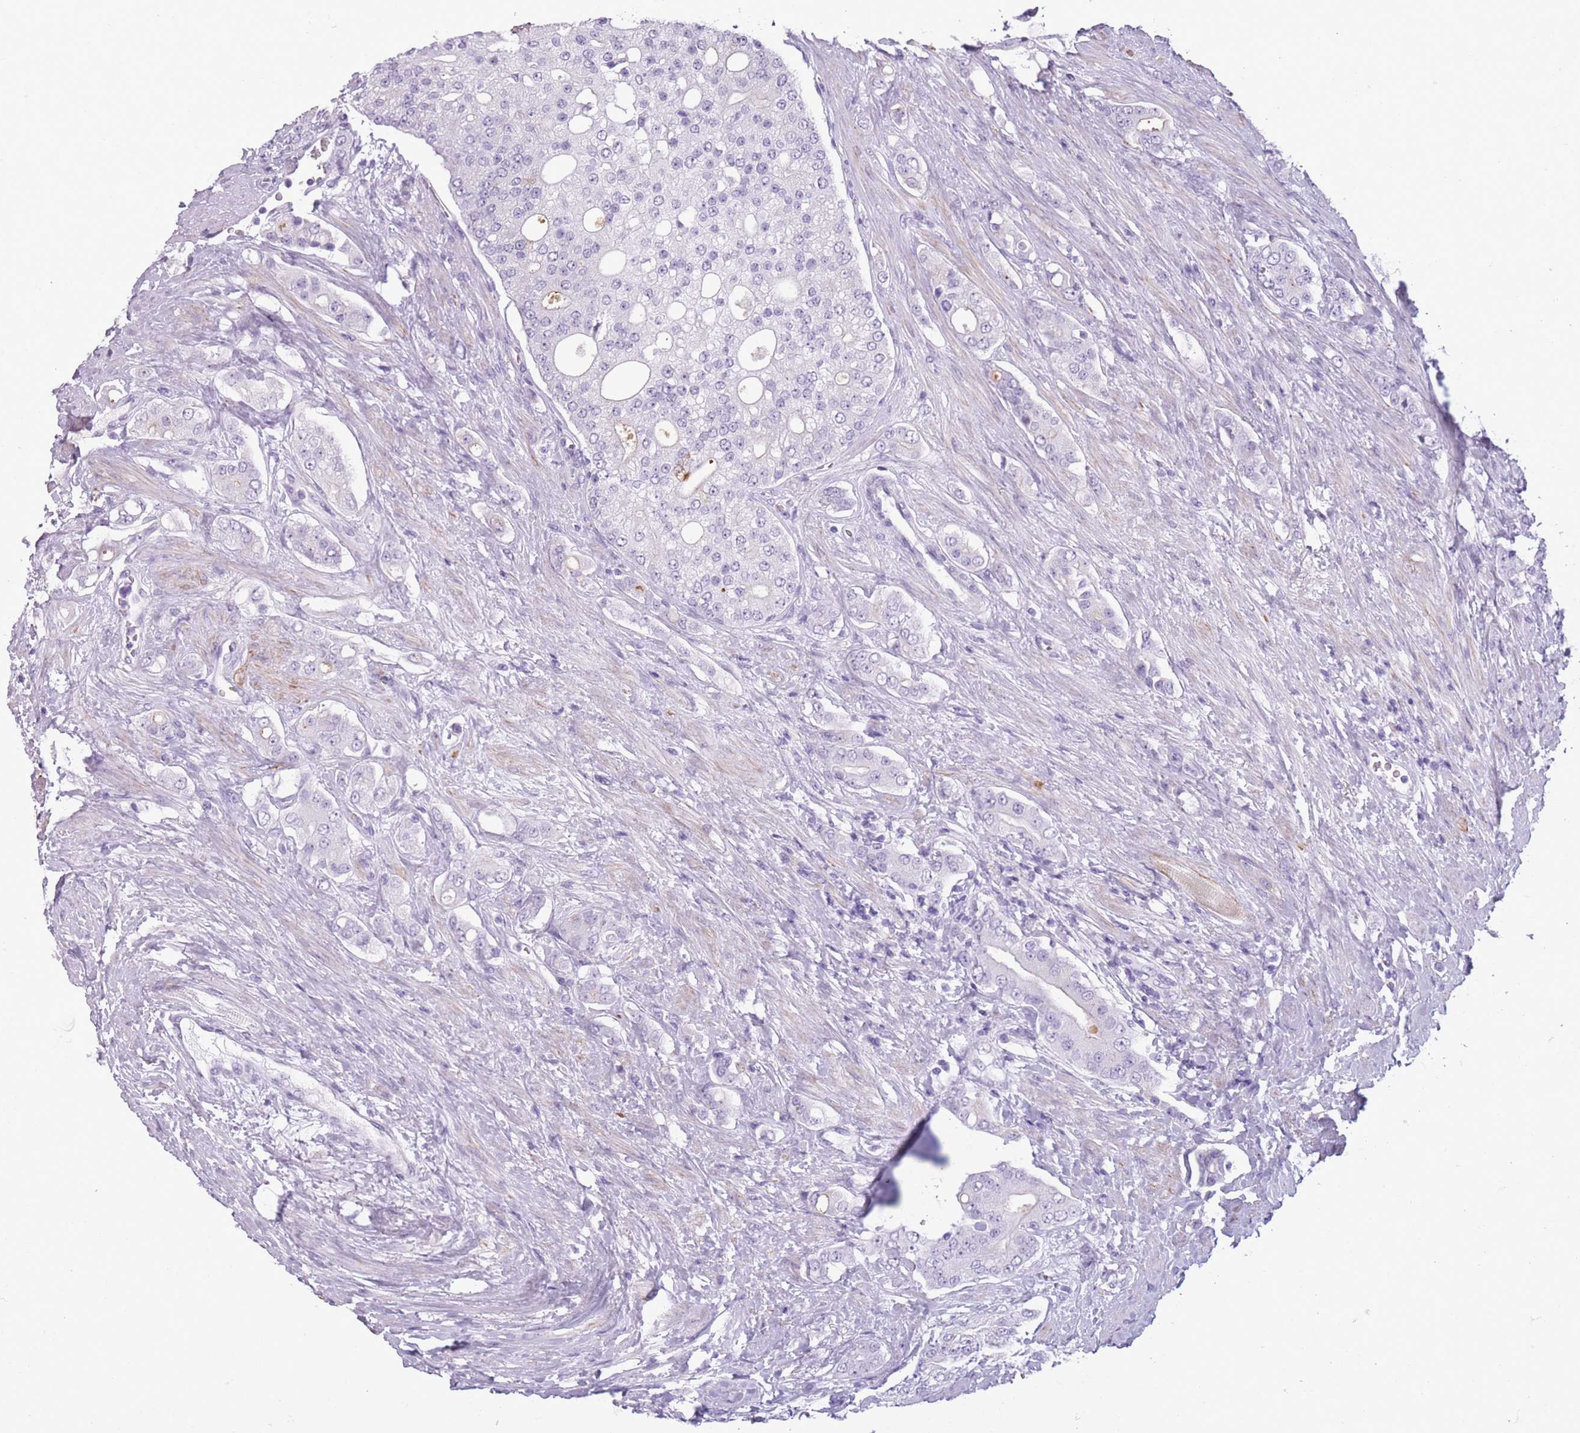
{"staining": {"intensity": "negative", "quantity": "none", "location": "none"}, "tissue": "prostate cancer", "cell_type": "Tumor cells", "image_type": "cancer", "snomed": [{"axis": "morphology", "description": "Adenocarcinoma, High grade"}, {"axis": "topography", "description": "Prostate"}], "caption": "DAB (3,3'-diaminobenzidine) immunohistochemical staining of prostate cancer (adenocarcinoma (high-grade)) demonstrates no significant expression in tumor cells. (DAB immunohistochemistry (IHC), high magnification).", "gene": "GOLGA6D", "patient": {"sex": "male", "age": 71}}